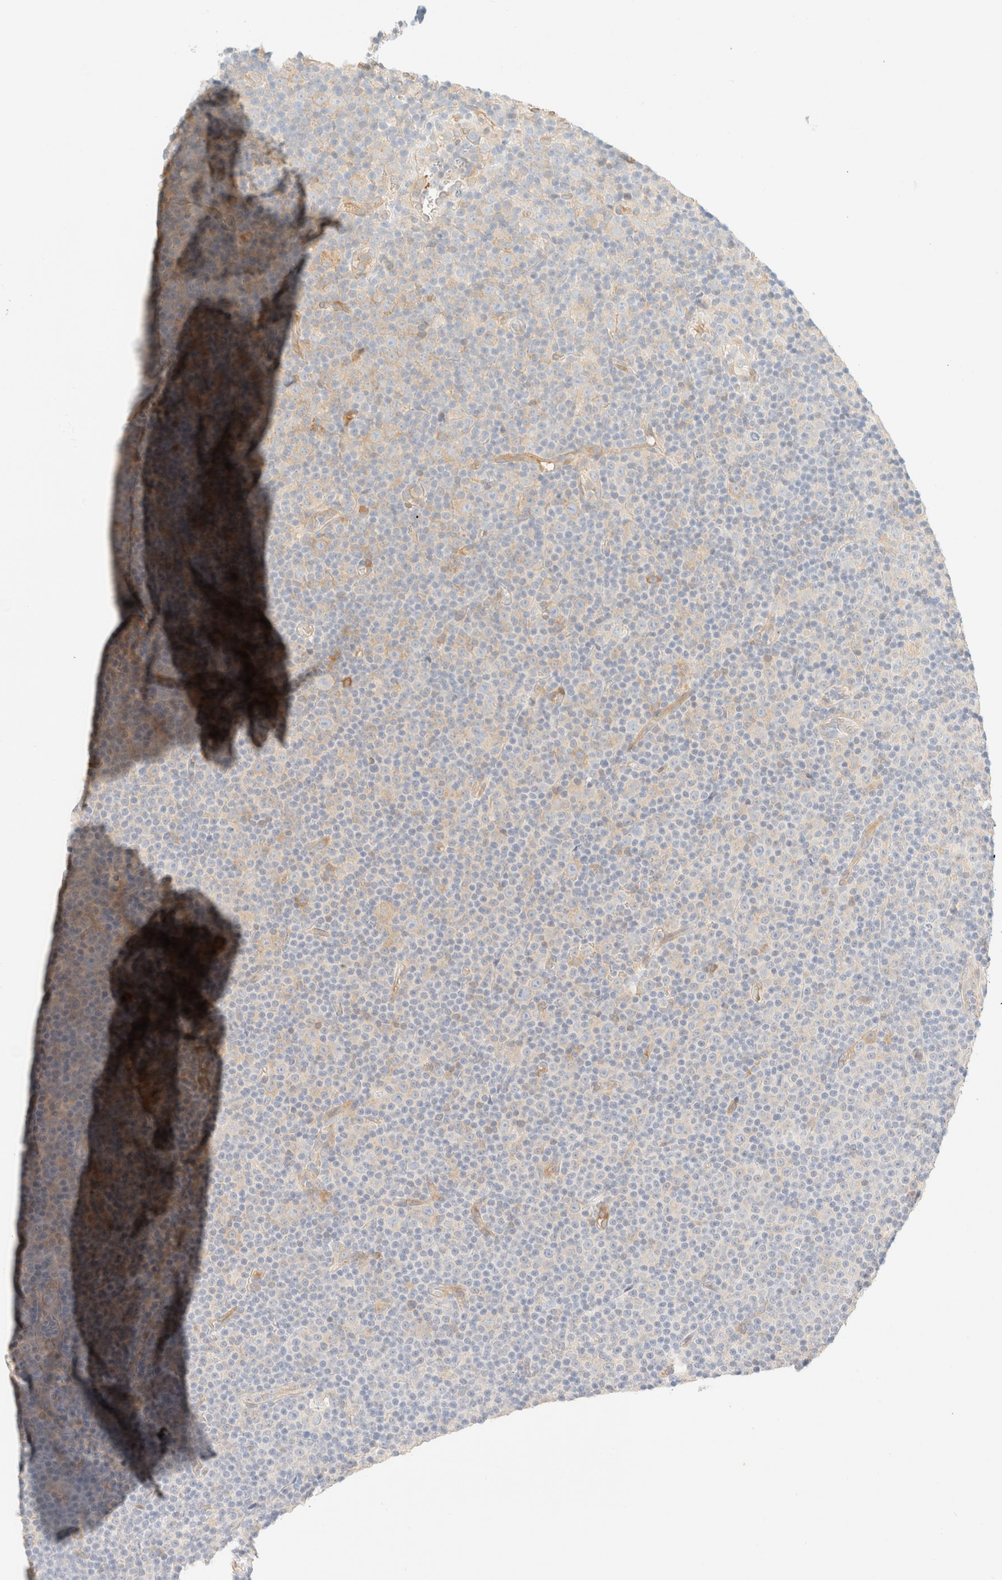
{"staining": {"intensity": "negative", "quantity": "none", "location": "none"}, "tissue": "lymphoma", "cell_type": "Tumor cells", "image_type": "cancer", "snomed": [{"axis": "morphology", "description": "Malignant lymphoma, non-Hodgkin's type, Low grade"}, {"axis": "topography", "description": "Lymph node"}], "caption": "Low-grade malignant lymphoma, non-Hodgkin's type was stained to show a protein in brown. There is no significant expression in tumor cells. (DAB IHC, high magnification).", "gene": "FHOD1", "patient": {"sex": "female", "age": 67}}